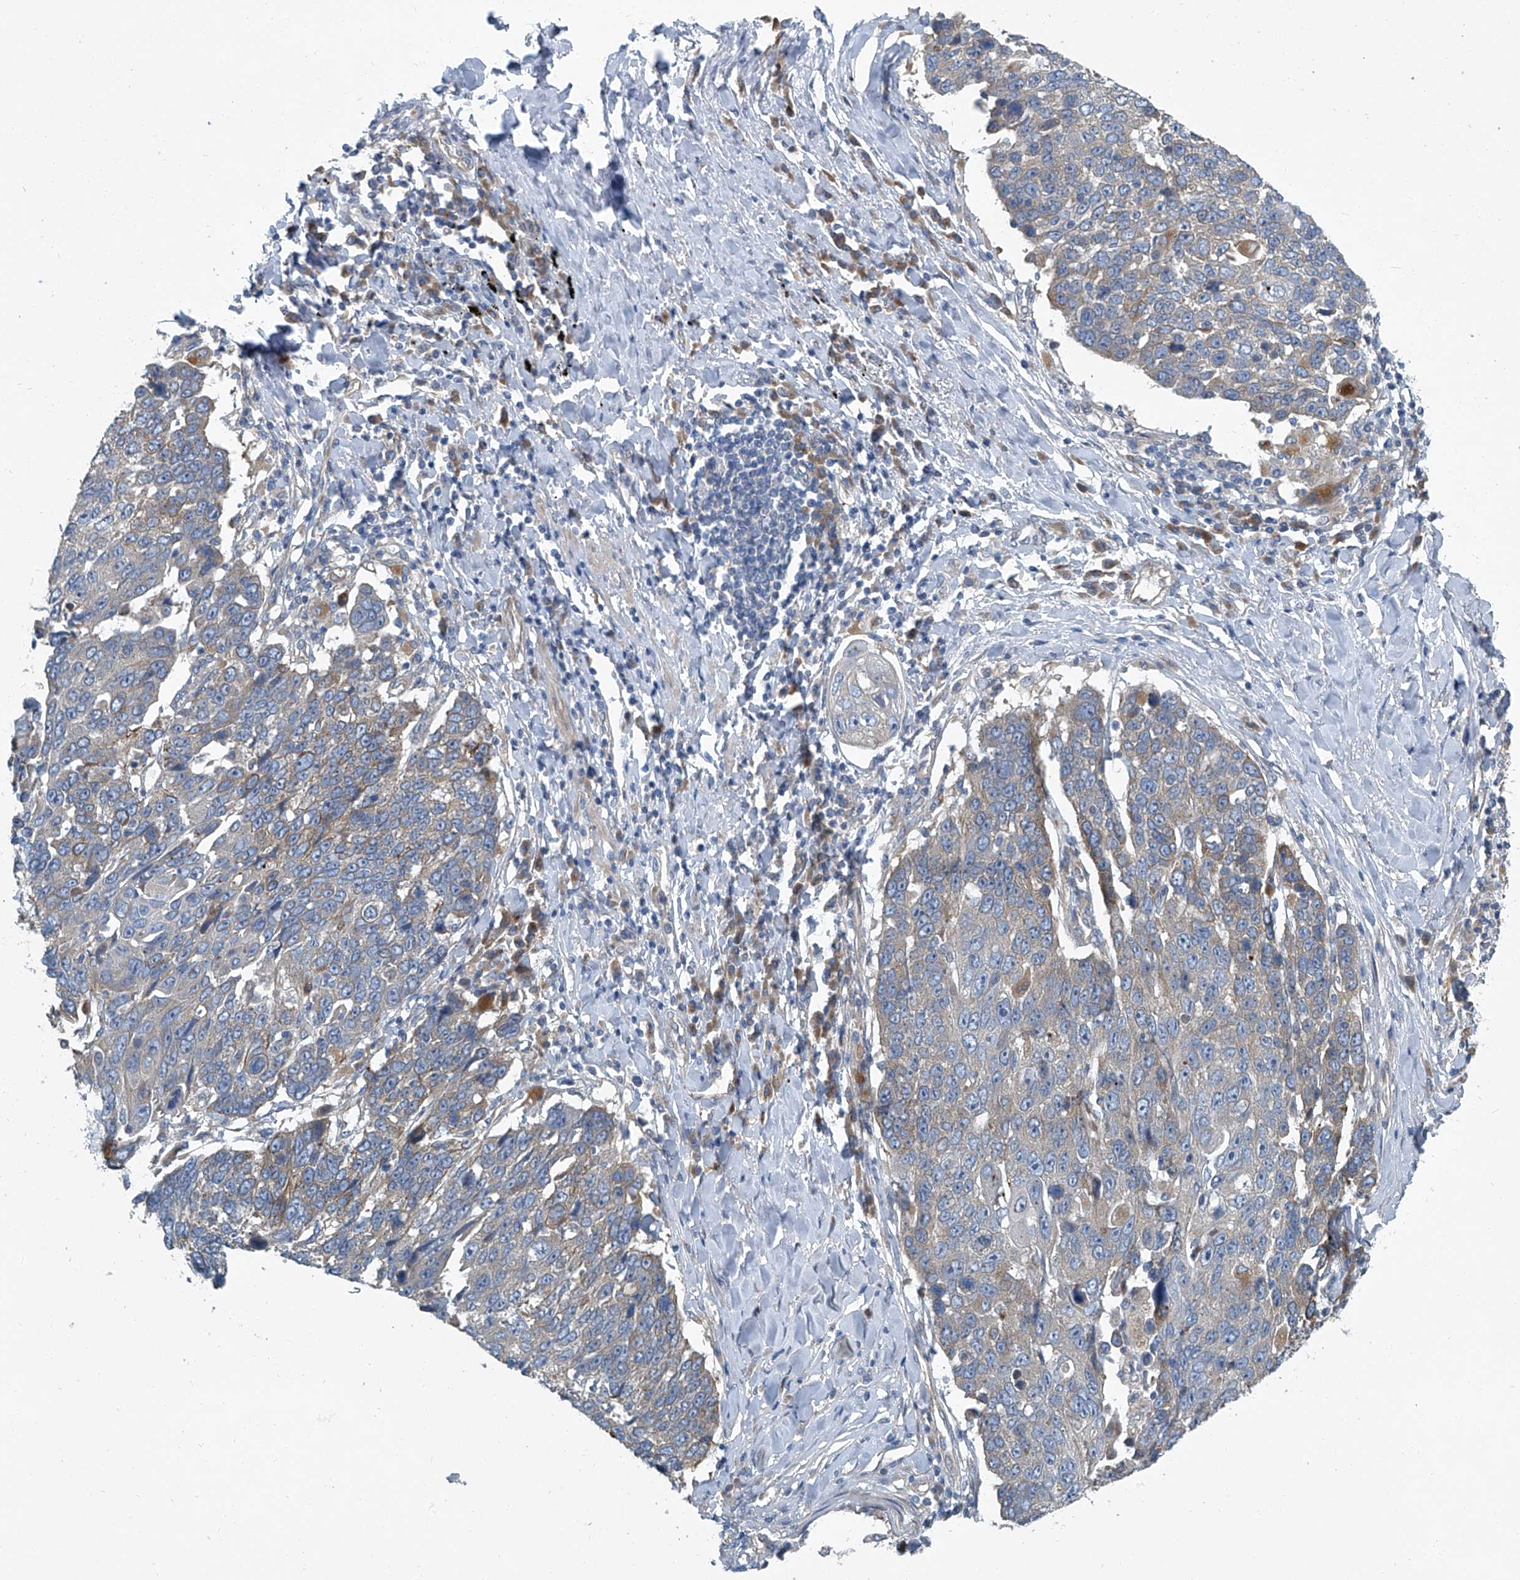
{"staining": {"intensity": "weak", "quantity": ">75%", "location": "cytoplasmic/membranous"}, "tissue": "lung cancer", "cell_type": "Tumor cells", "image_type": "cancer", "snomed": [{"axis": "morphology", "description": "Squamous cell carcinoma, NOS"}, {"axis": "topography", "description": "Lung"}], "caption": "IHC image of human lung squamous cell carcinoma stained for a protein (brown), which exhibits low levels of weak cytoplasmic/membranous expression in approximately >75% of tumor cells.", "gene": "SLC26A11", "patient": {"sex": "male", "age": 66}}